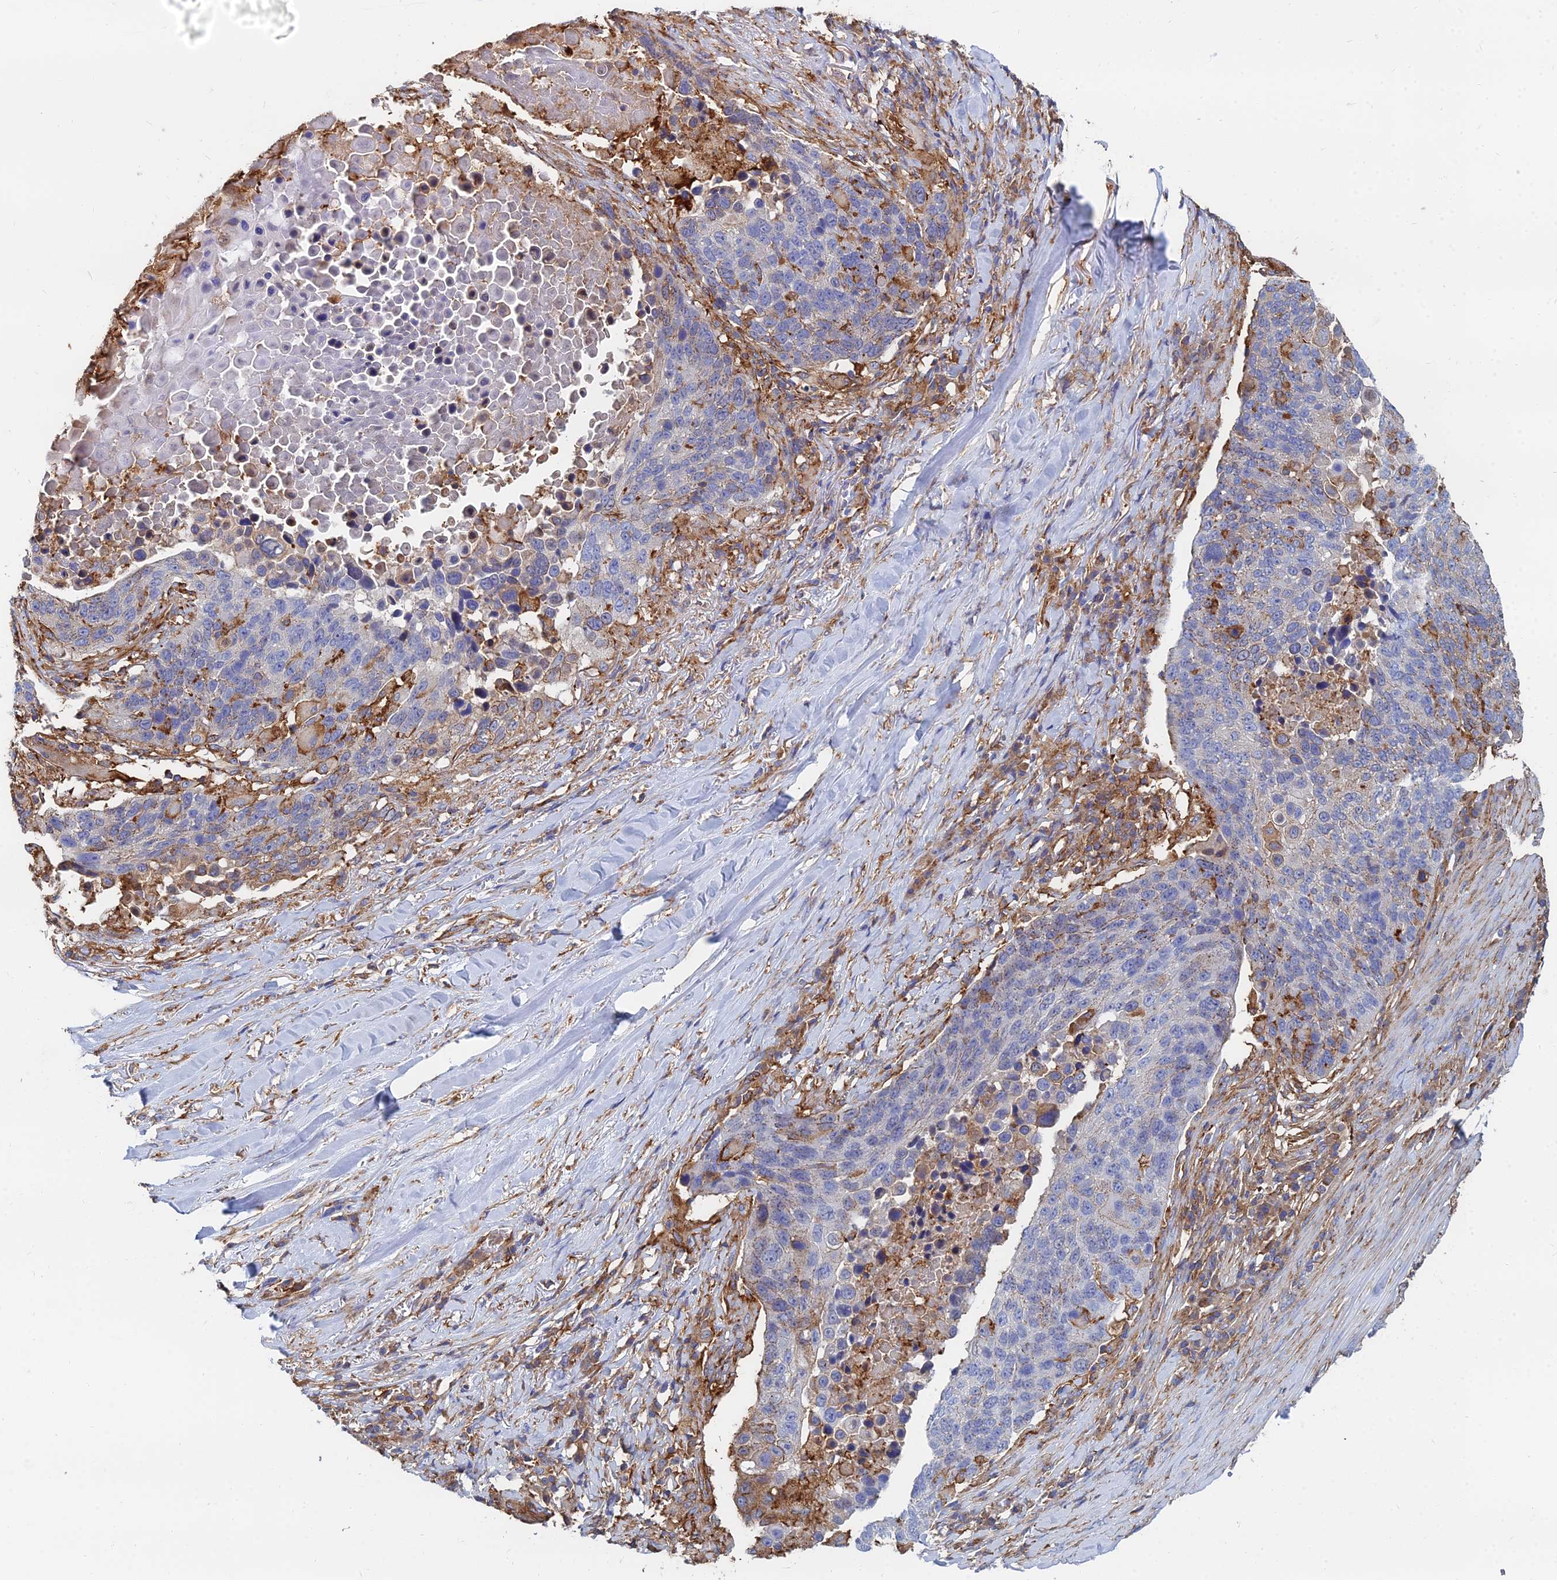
{"staining": {"intensity": "moderate", "quantity": "<25%", "location": "cytoplasmic/membranous"}, "tissue": "lung cancer", "cell_type": "Tumor cells", "image_type": "cancer", "snomed": [{"axis": "morphology", "description": "Normal tissue, NOS"}, {"axis": "morphology", "description": "Squamous cell carcinoma, NOS"}, {"axis": "topography", "description": "Lymph node"}, {"axis": "topography", "description": "Lung"}], "caption": "A photomicrograph showing moderate cytoplasmic/membranous positivity in approximately <25% of tumor cells in lung cancer, as visualized by brown immunohistochemical staining.", "gene": "GPR42", "patient": {"sex": "male", "age": 66}}